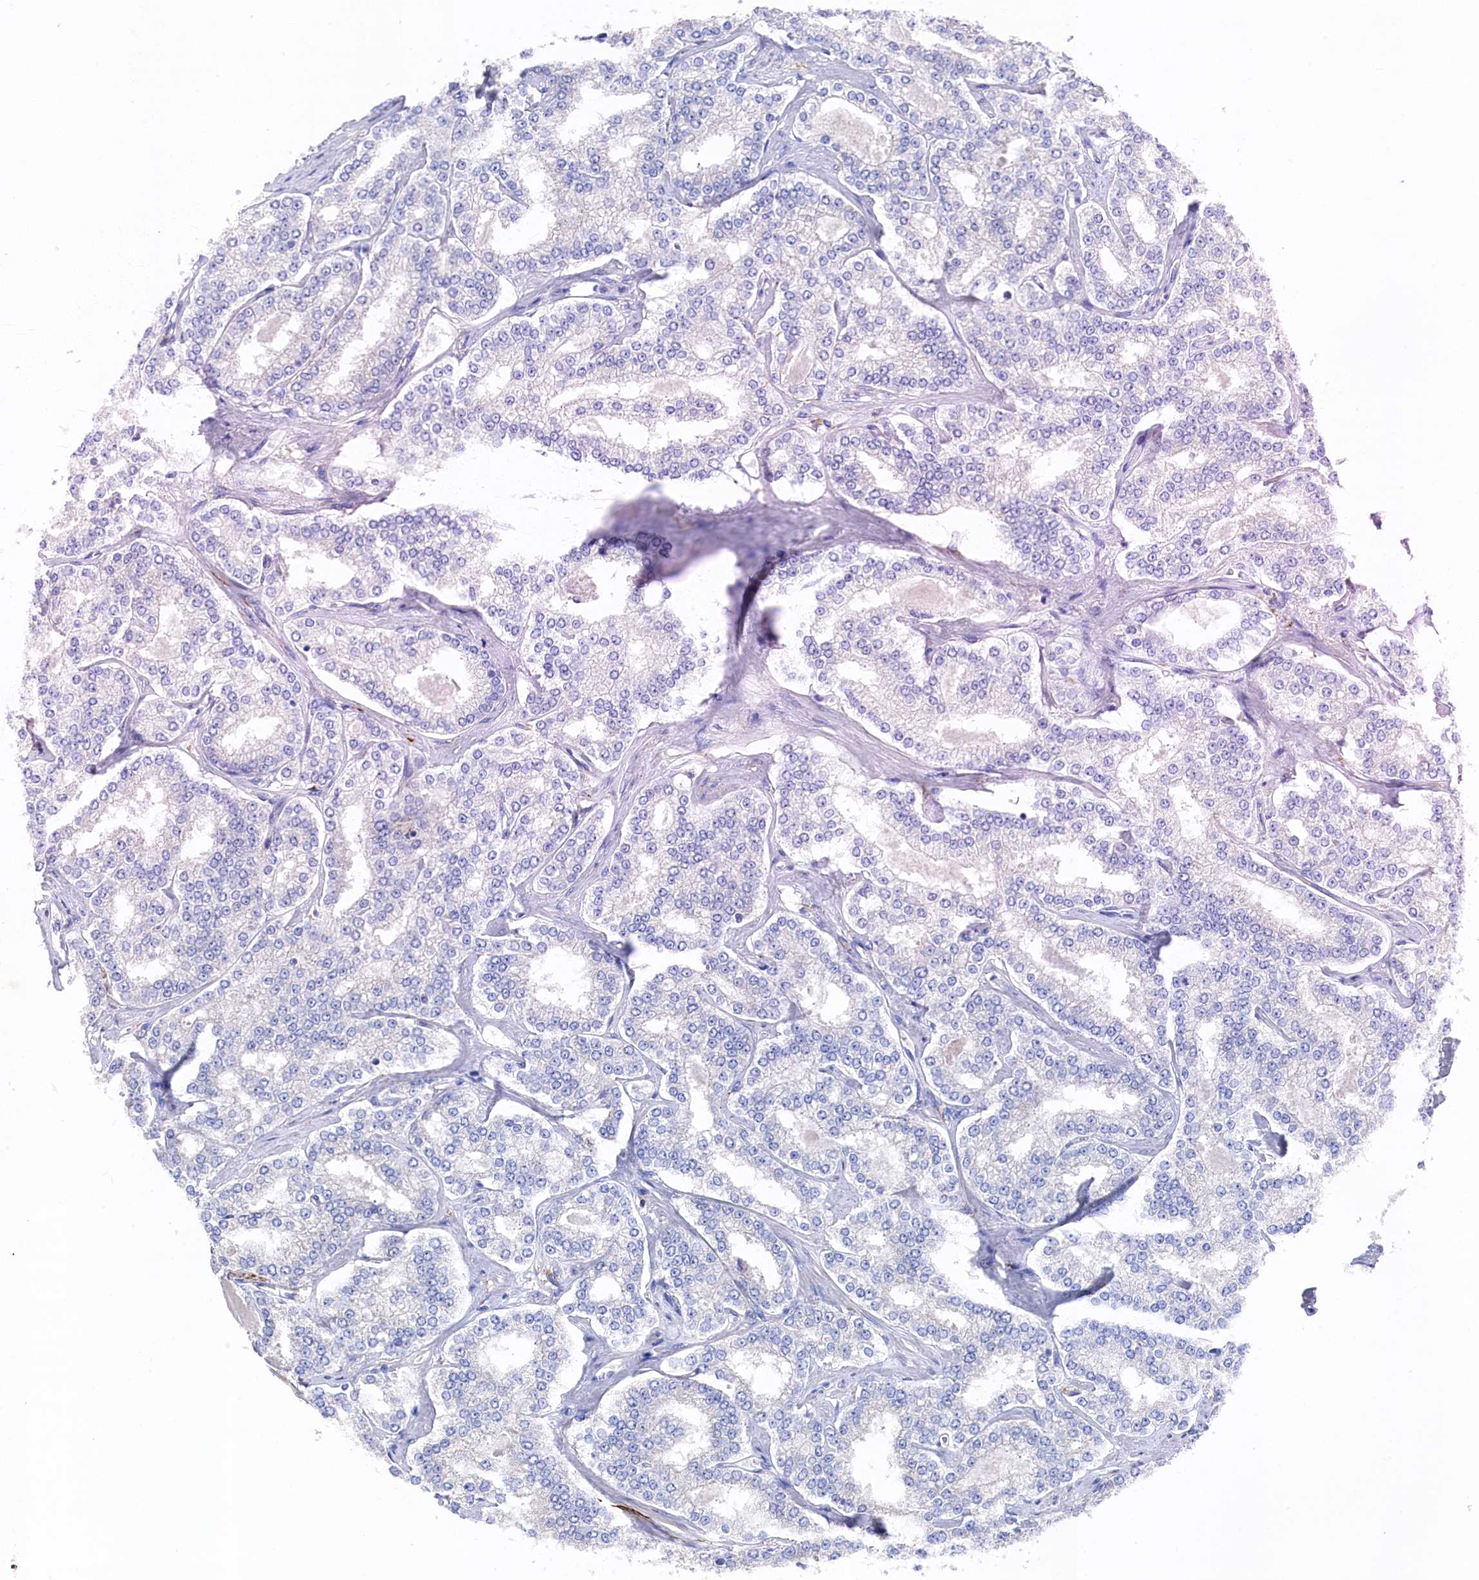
{"staining": {"intensity": "negative", "quantity": "none", "location": "none"}, "tissue": "prostate cancer", "cell_type": "Tumor cells", "image_type": "cancer", "snomed": [{"axis": "morphology", "description": "Normal tissue, NOS"}, {"axis": "morphology", "description": "Adenocarcinoma, High grade"}, {"axis": "topography", "description": "Prostate"}], "caption": "The image exhibits no significant positivity in tumor cells of prostate high-grade adenocarcinoma.", "gene": "C12orf73", "patient": {"sex": "male", "age": 83}}